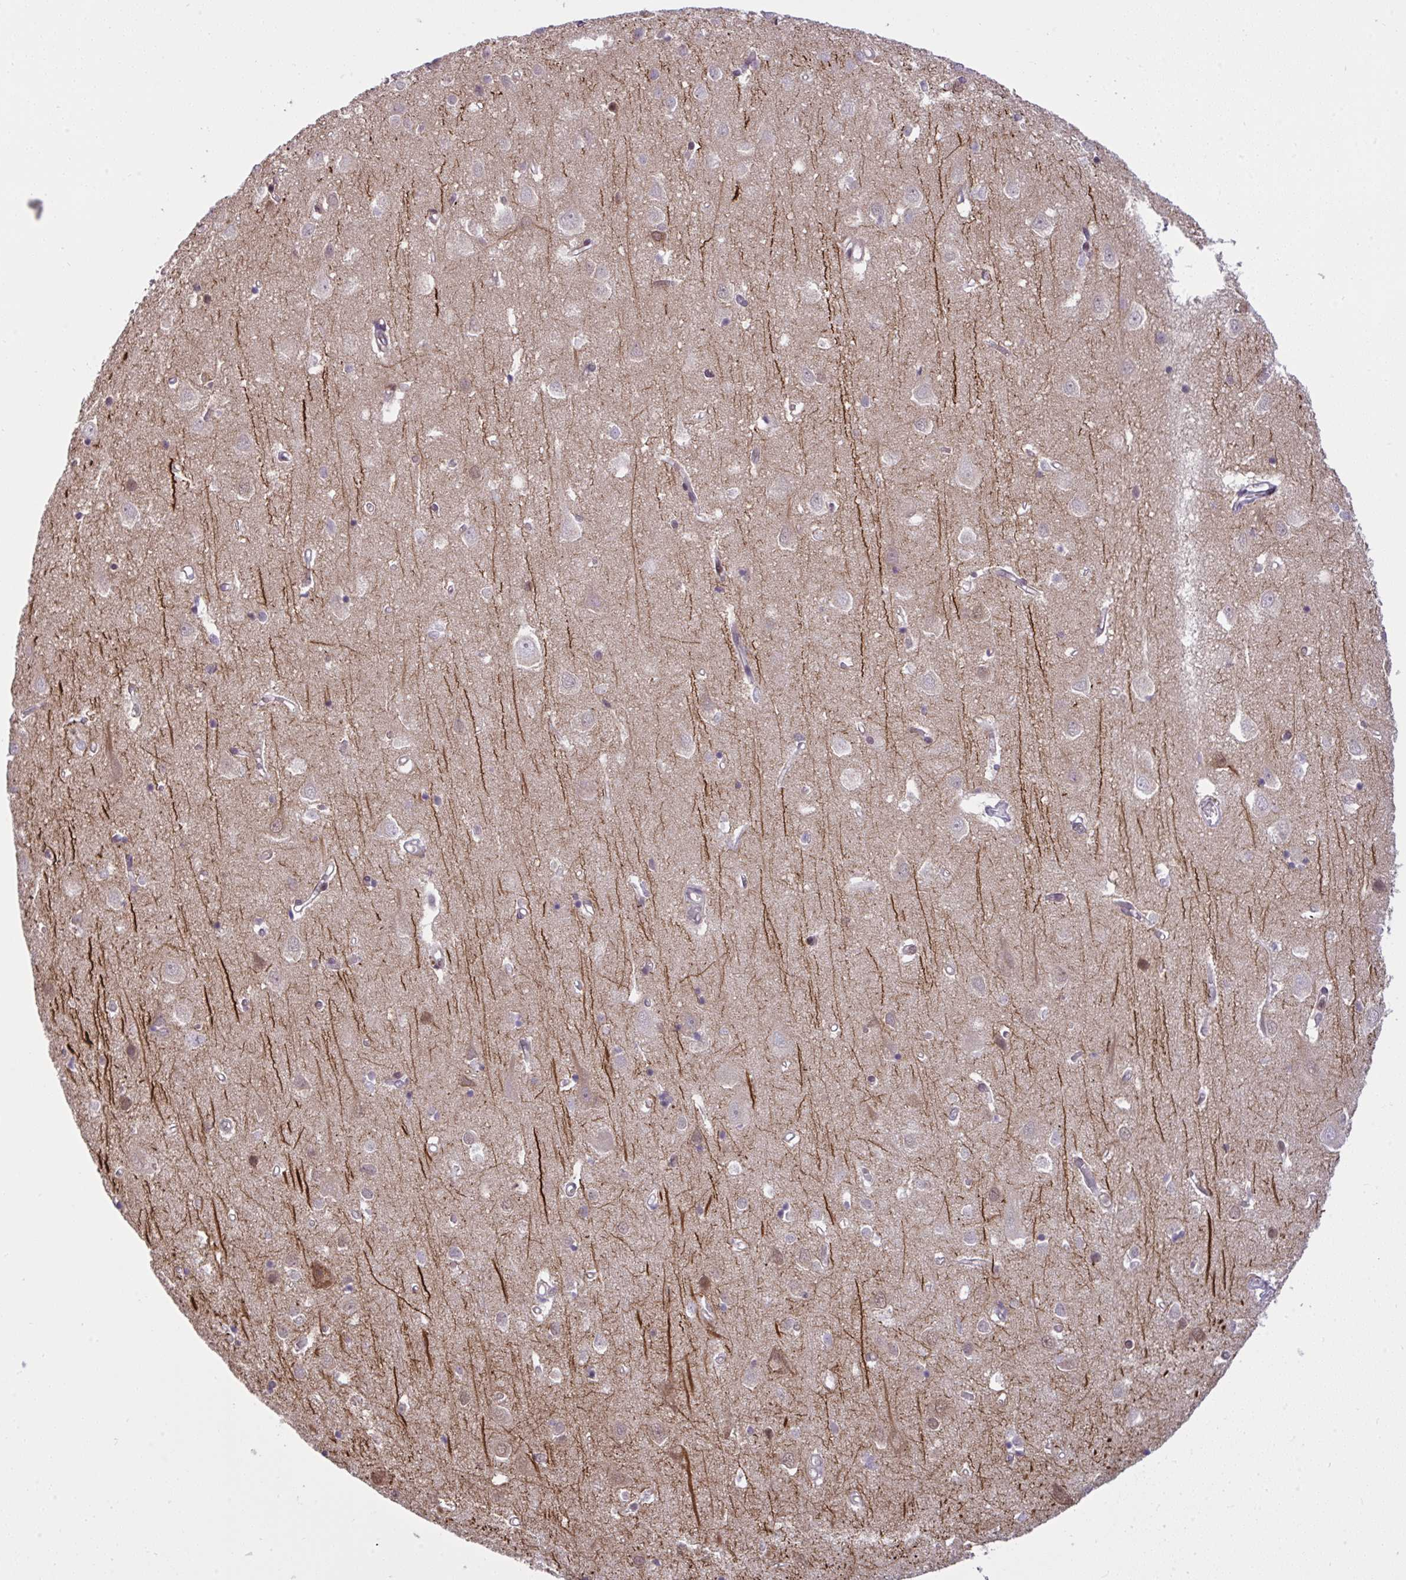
{"staining": {"intensity": "negative", "quantity": "none", "location": "none"}, "tissue": "cerebral cortex", "cell_type": "Endothelial cells", "image_type": "normal", "snomed": [{"axis": "morphology", "description": "Normal tissue, NOS"}, {"axis": "topography", "description": "Cerebral cortex"}], "caption": "Immunohistochemistry image of unremarkable cerebral cortex: human cerebral cortex stained with DAB shows no significant protein expression in endothelial cells. (Stains: DAB immunohistochemistry (IHC) with hematoxylin counter stain, Microscopy: brightfield microscopy at high magnification).", "gene": "KLF2", "patient": {"sex": "male", "age": 70}}